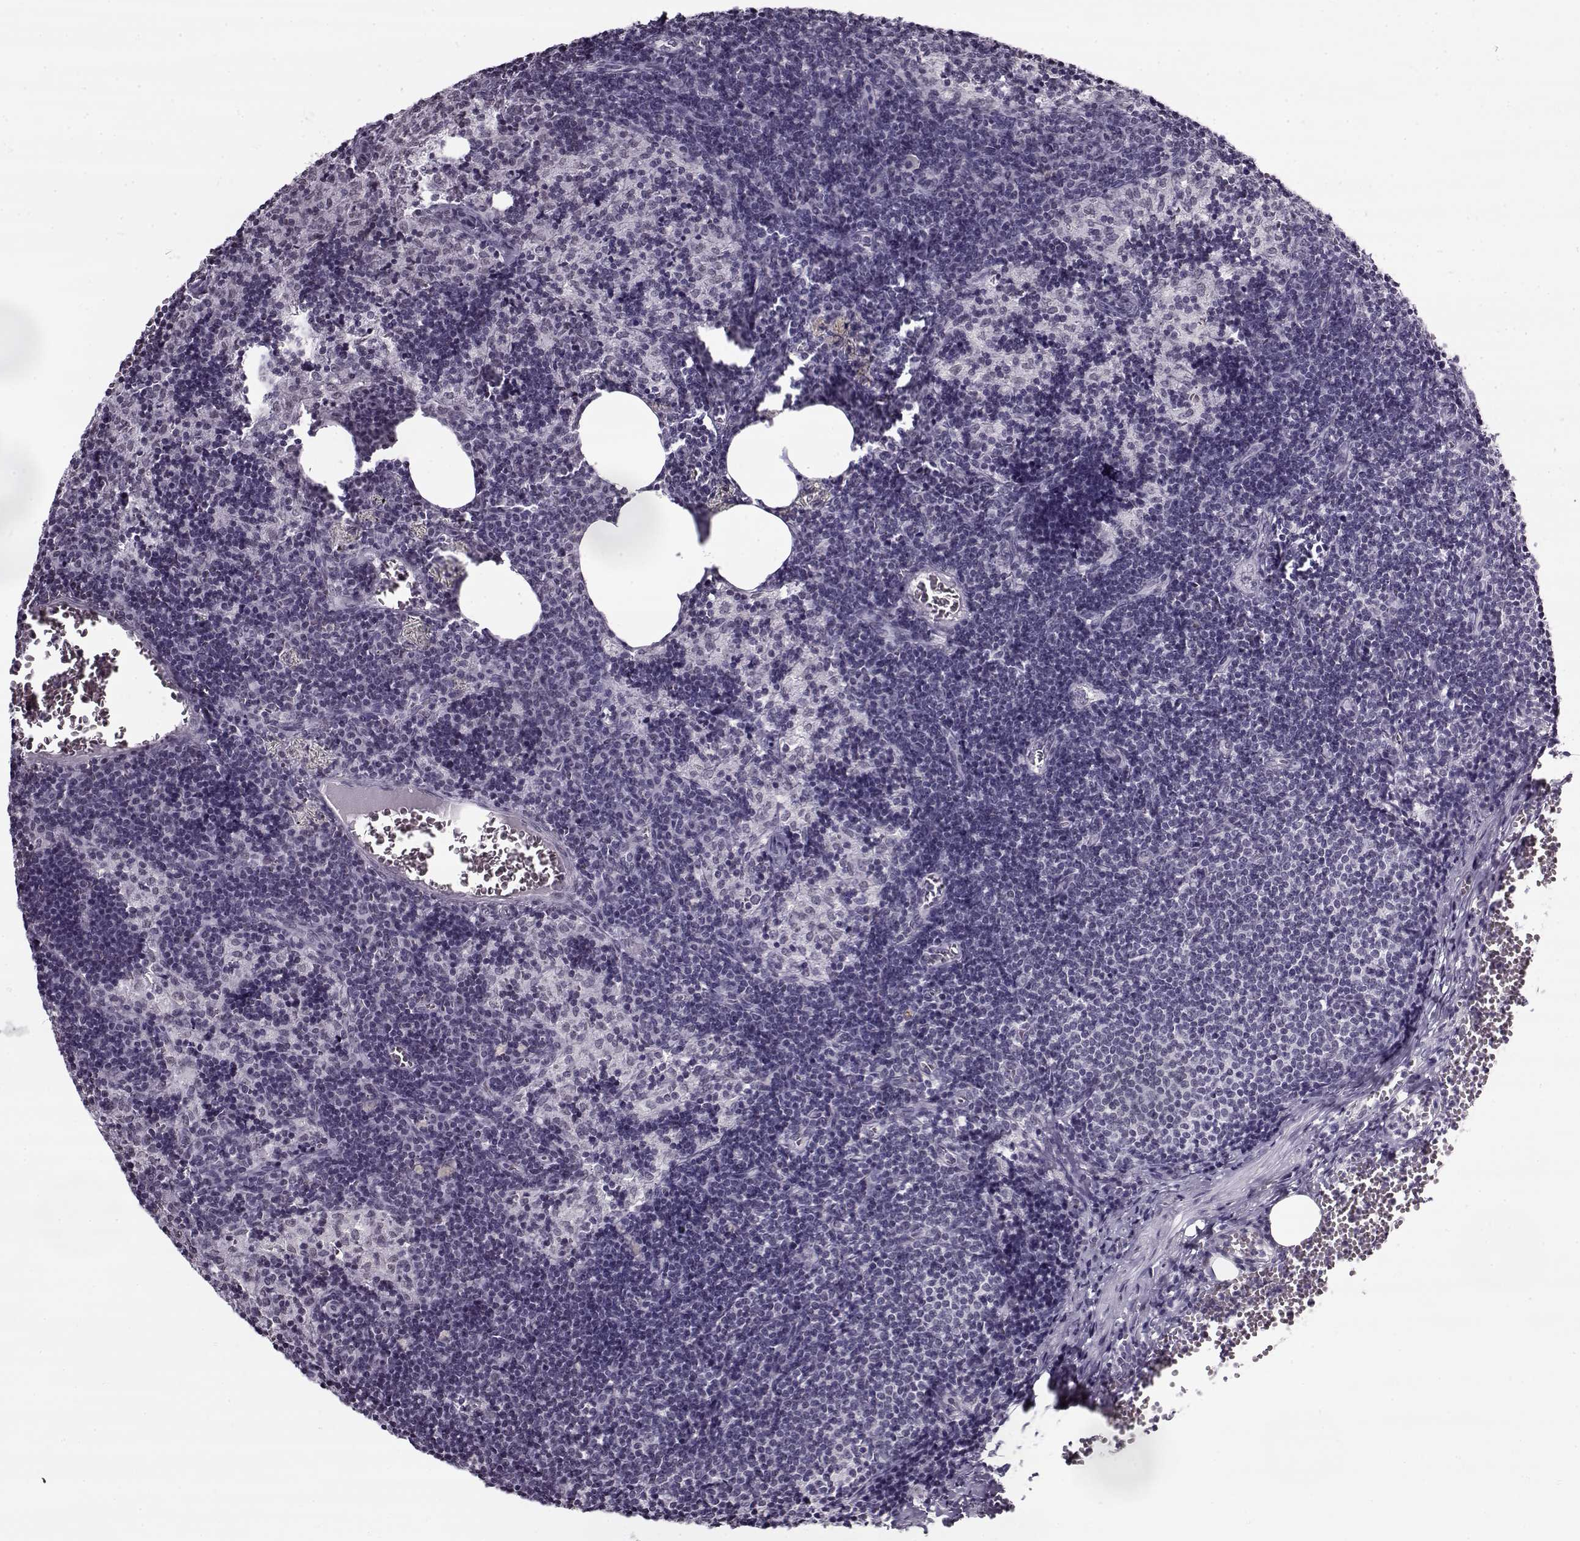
{"staining": {"intensity": "negative", "quantity": "none", "location": "none"}, "tissue": "lymph node", "cell_type": "Germinal center cells", "image_type": "normal", "snomed": [{"axis": "morphology", "description": "Normal tissue, NOS"}, {"axis": "topography", "description": "Lymph node"}], "caption": "Immunohistochemistry (IHC) photomicrograph of normal lymph node: lymph node stained with DAB exhibits no significant protein expression in germinal center cells.", "gene": "PRMT8", "patient": {"sex": "female", "age": 50}}